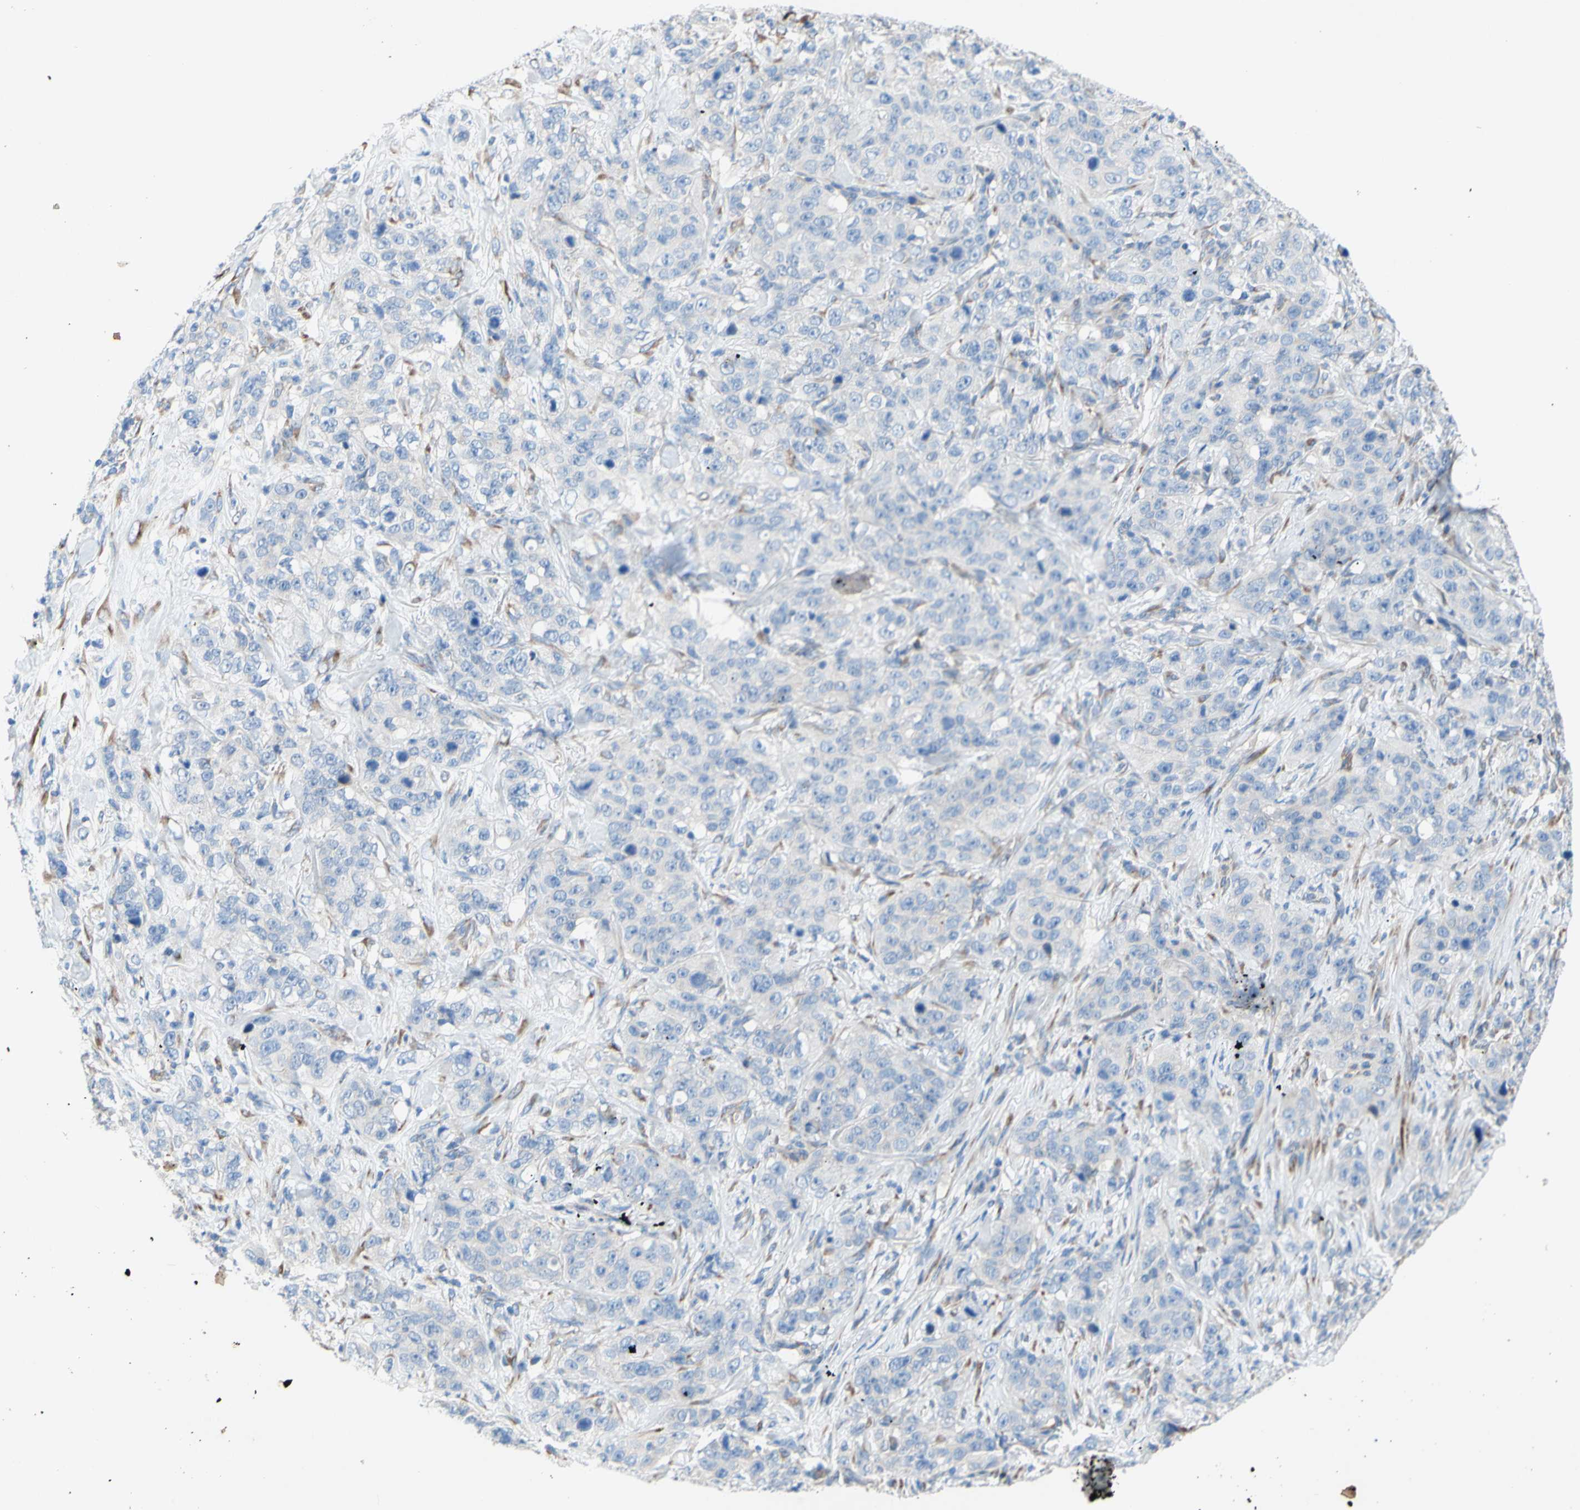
{"staining": {"intensity": "negative", "quantity": "none", "location": "none"}, "tissue": "stomach cancer", "cell_type": "Tumor cells", "image_type": "cancer", "snomed": [{"axis": "morphology", "description": "Adenocarcinoma, NOS"}, {"axis": "topography", "description": "Stomach"}], "caption": "Histopathology image shows no significant protein staining in tumor cells of stomach adenocarcinoma.", "gene": "TMIGD2", "patient": {"sex": "male", "age": 48}}